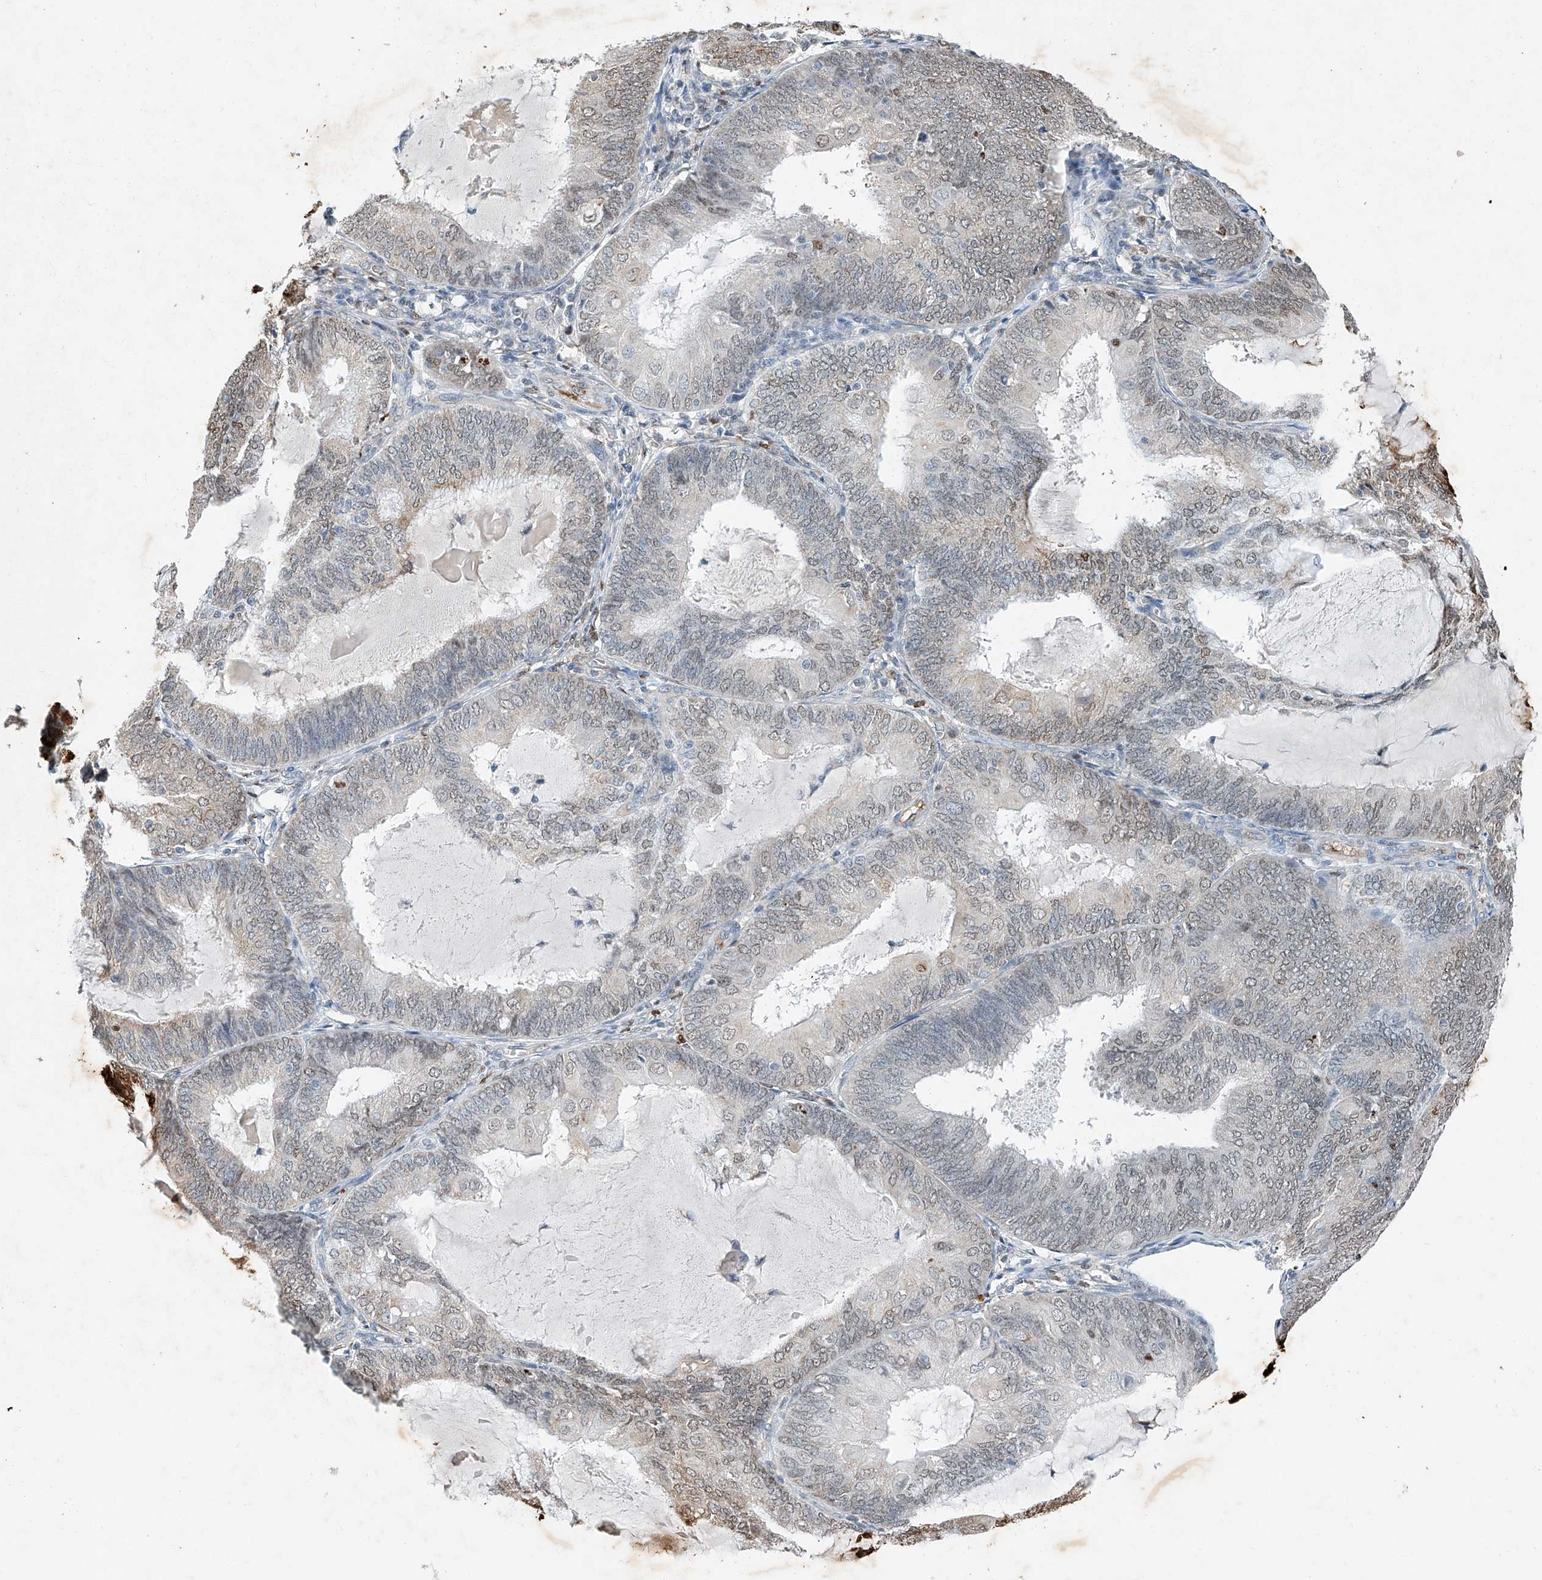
{"staining": {"intensity": "weak", "quantity": "<25%", "location": "cytoplasmic/membranous"}, "tissue": "endometrial cancer", "cell_type": "Tumor cells", "image_type": "cancer", "snomed": [{"axis": "morphology", "description": "Adenocarcinoma, NOS"}, {"axis": "topography", "description": "Endometrium"}], "caption": "This micrograph is of endometrial cancer stained with immunohistochemistry to label a protein in brown with the nuclei are counter-stained blue. There is no expression in tumor cells.", "gene": "CTDP1", "patient": {"sex": "female", "age": 81}}